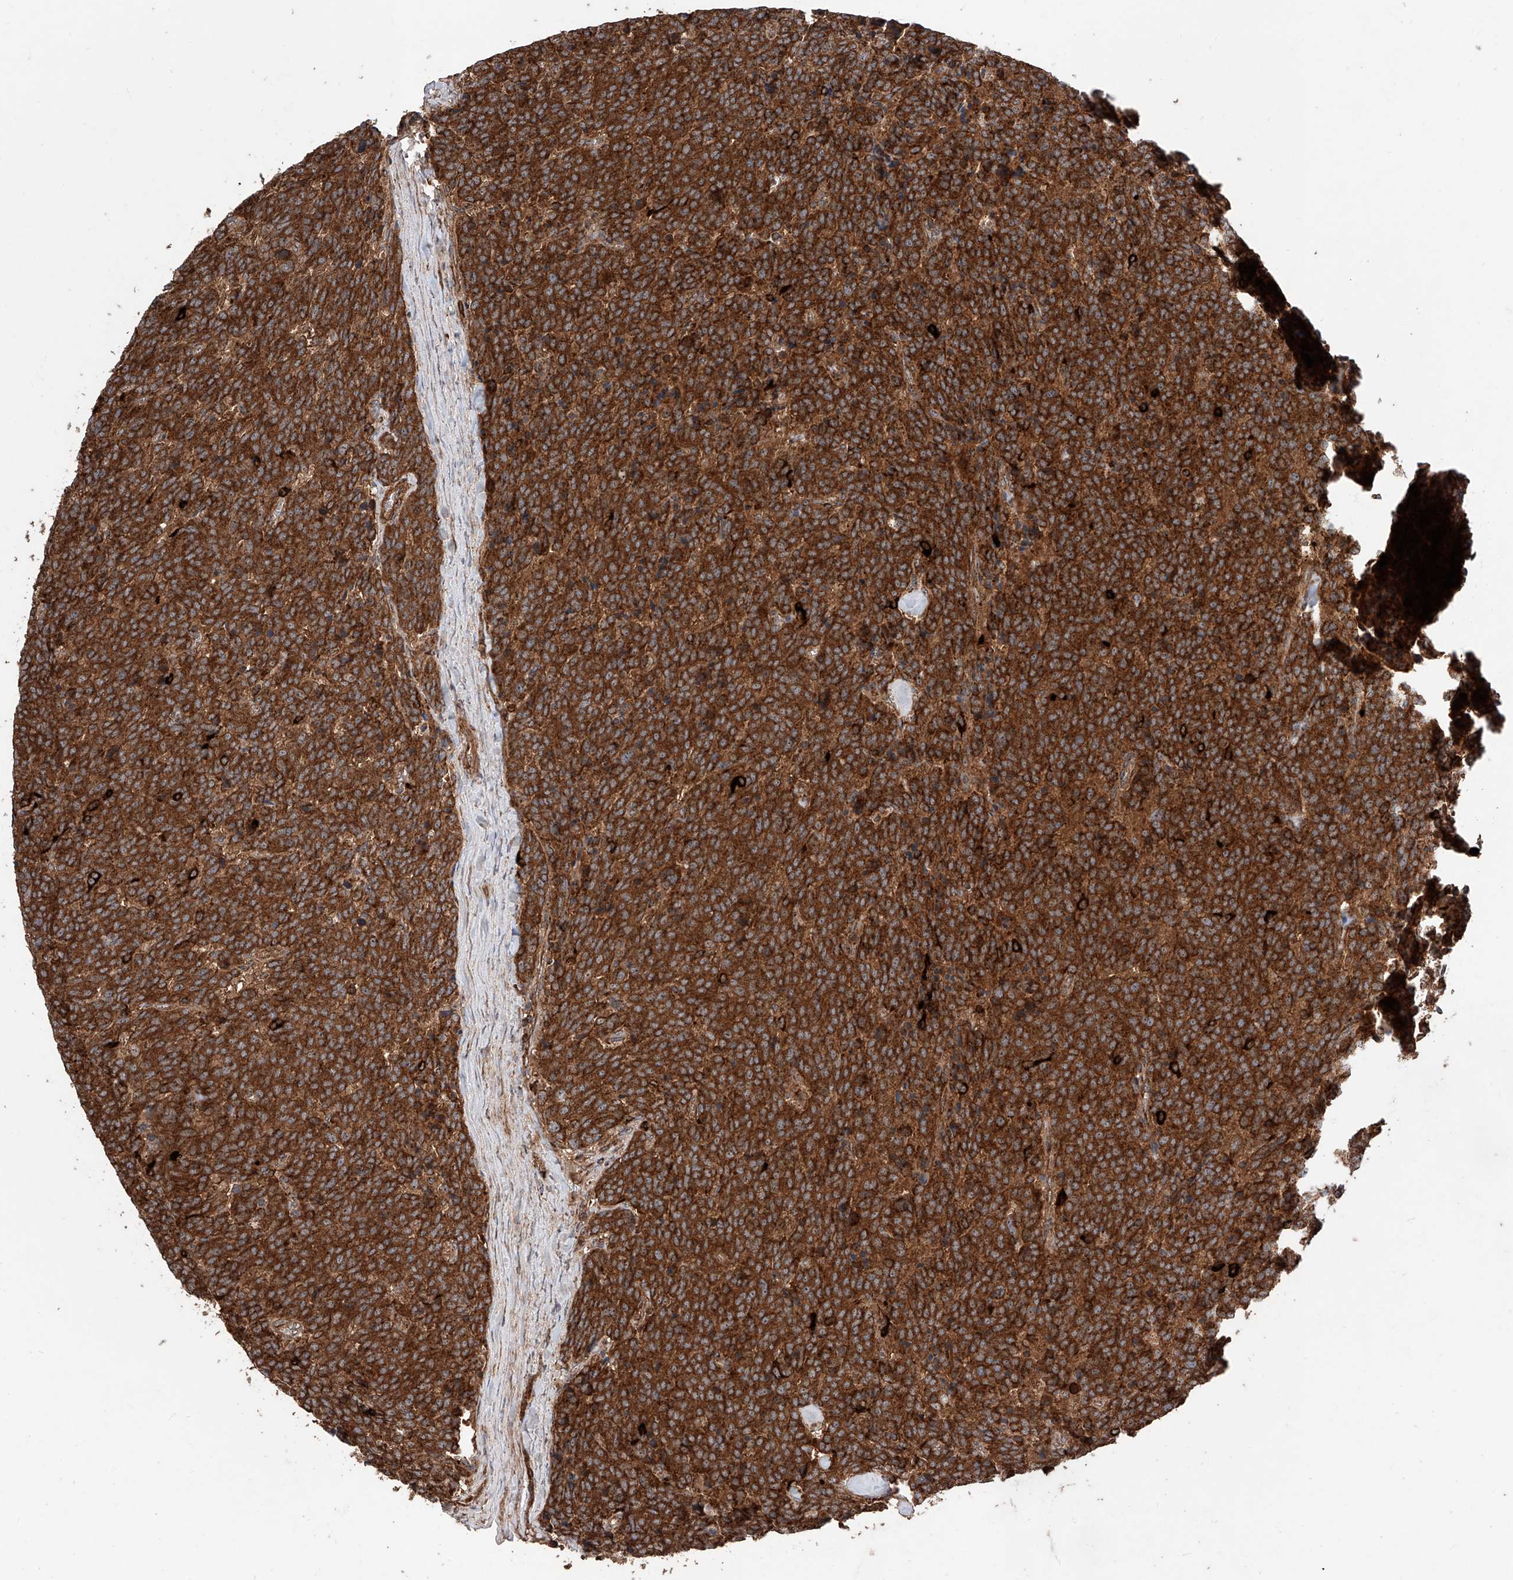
{"staining": {"intensity": "strong", "quantity": ">75%", "location": "cytoplasmic/membranous"}, "tissue": "carcinoid", "cell_type": "Tumor cells", "image_type": "cancer", "snomed": [{"axis": "morphology", "description": "Carcinoid, malignant, NOS"}, {"axis": "topography", "description": "Lung"}], "caption": "Immunohistochemistry image of neoplastic tissue: human malignant carcinoid stained using immunohistochemistry (IHC) exhibits high levels of strong protein expression localized specifically in the cytoplasmic/membranous of tumor cells, appearing as a cytoplasmic/membranous brown color.", "gene": "PISD", "patient": {"sex": "female", "age": 46}}